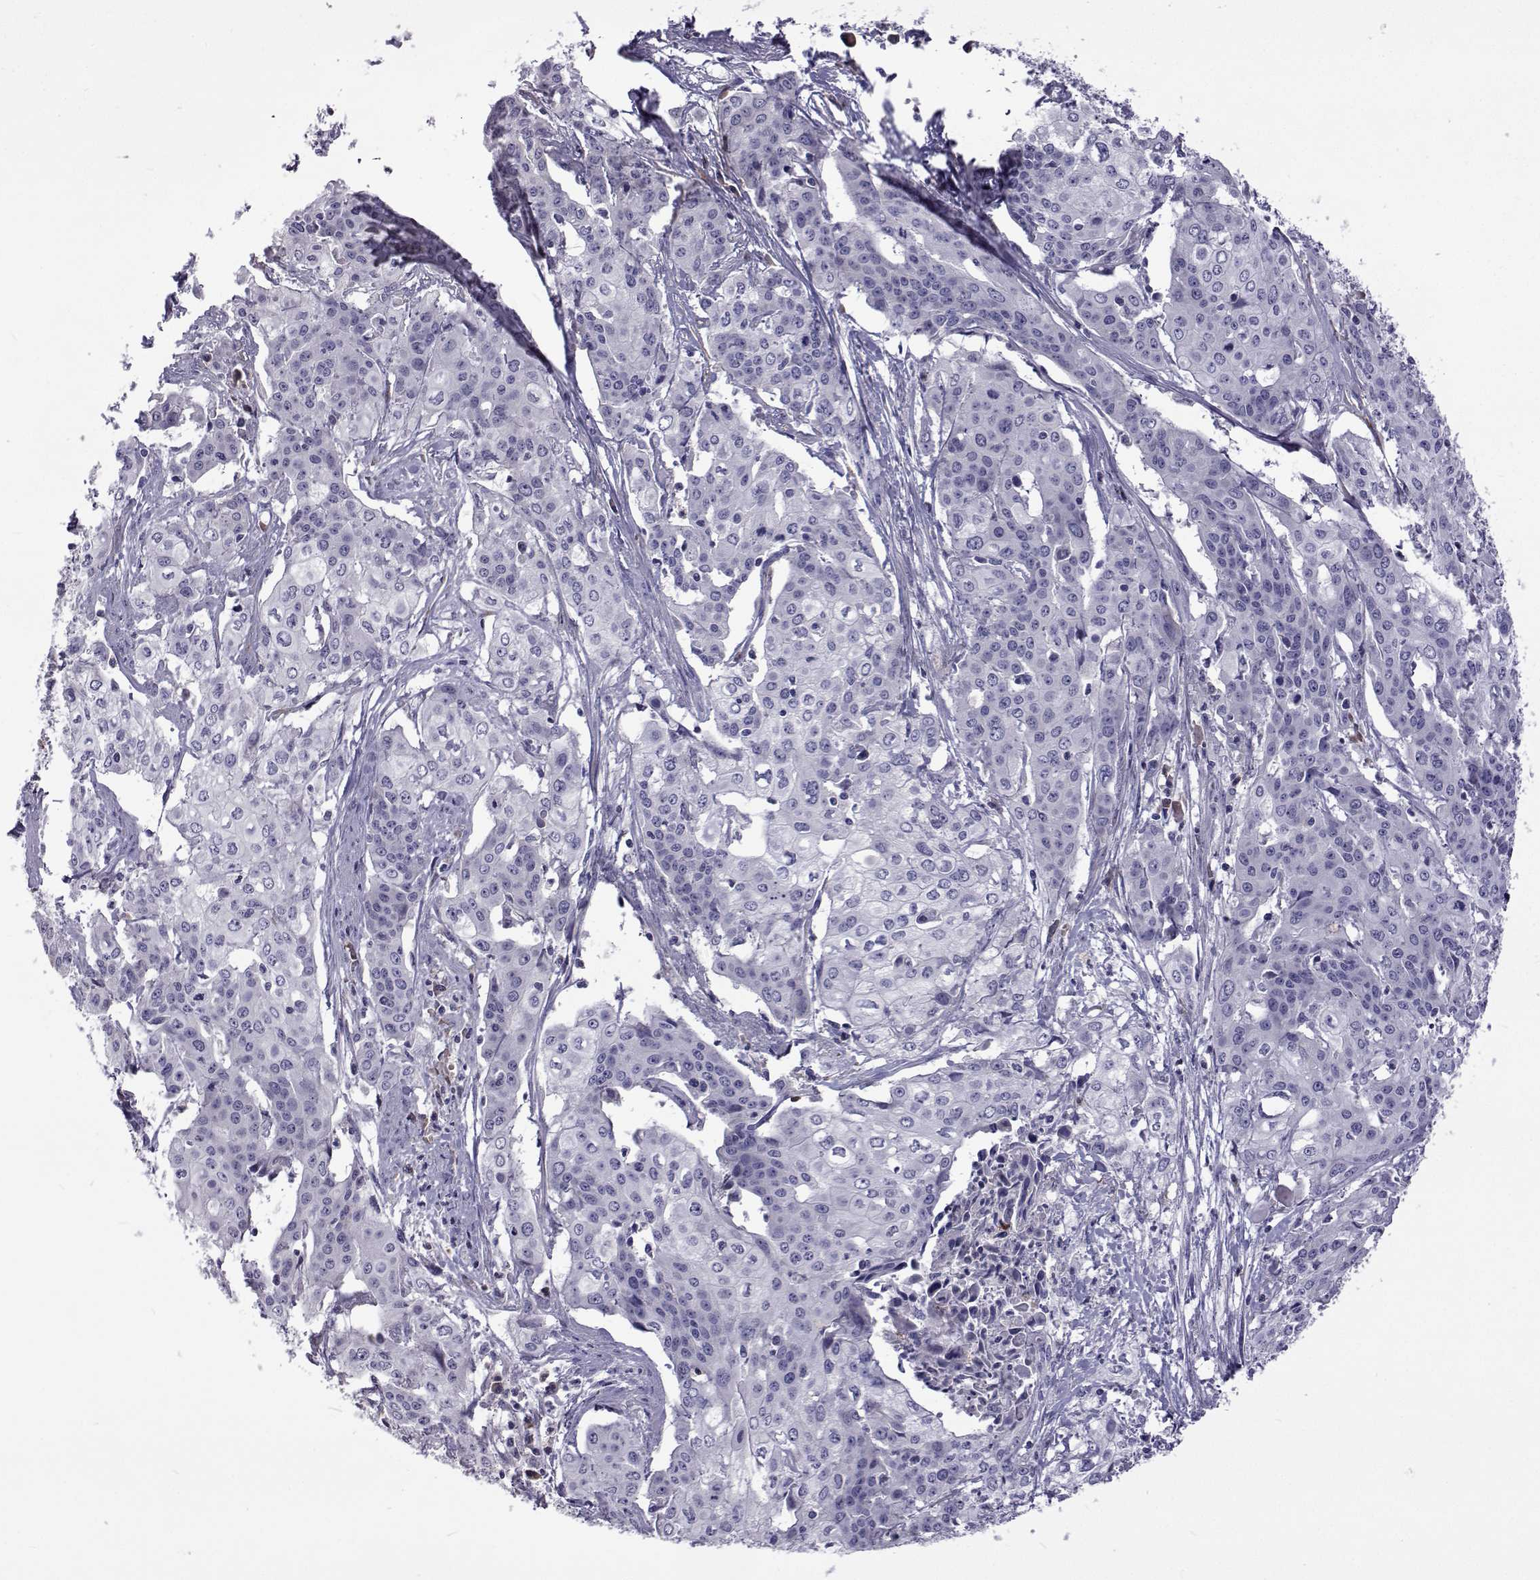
{"staining": {"intensity": "negative", "quantity": "none", "location": "none"}, "tissue": "cervical cancer", "cell_type": "Tumor cells", "image_type": "cancer", "snomed": [{"axis": "morphology", "description": "Squamous cell carcinoma, NOS"}, {"axis": "topography", "description": "Cervix"}], "caption": "A micrograph of human cervical cancer is negative for staining in tumor cells. (DAB (3,3'-diaminobenzidine) IHC with hematoxylin counter stain).", "gene": "NPR3", "patient": {"sex": "female", "age": 39}}